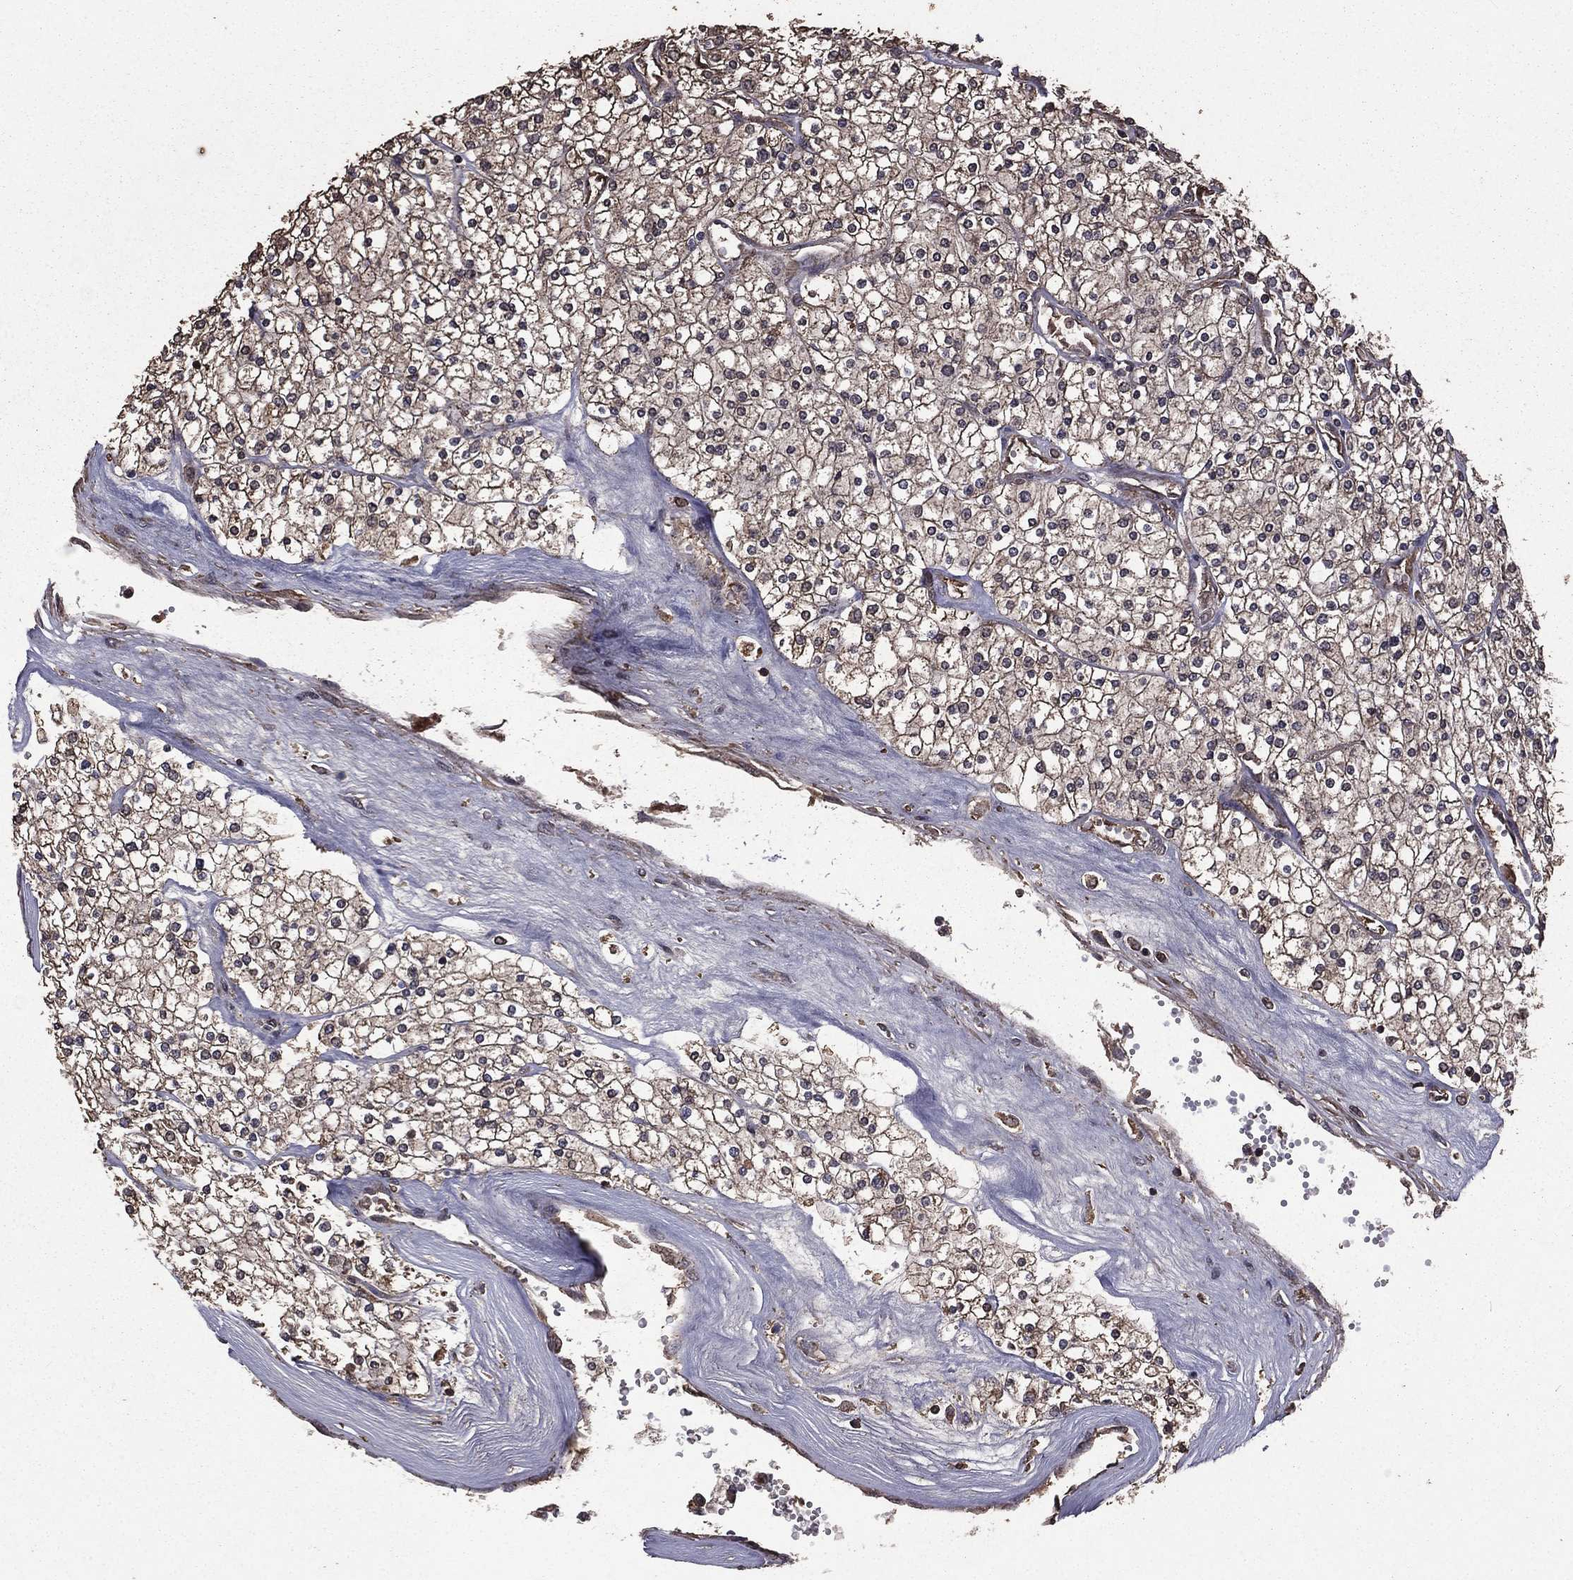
{"staining": {"intensity": "moderate", "quantity": "<25%", "location": "cytoplasmic/membranous"}, "tissue": "renal cancer", "cell_type": "Tumor cells", "image_type": "cancer", "snomed": [{"axis": "morphology", "description": "Adenocarcinoma, NOS"}, {"axis": "topography", "description": "Kidney"}], "caption": "Renal cancer (adenocarcinoma) stained with a brown dye shows moderate cytoplasmic/membranous positive staining in about <25% of tumor cells.", "gene": "BIRC6", "patient": {"sex": "male", "age": 80}}